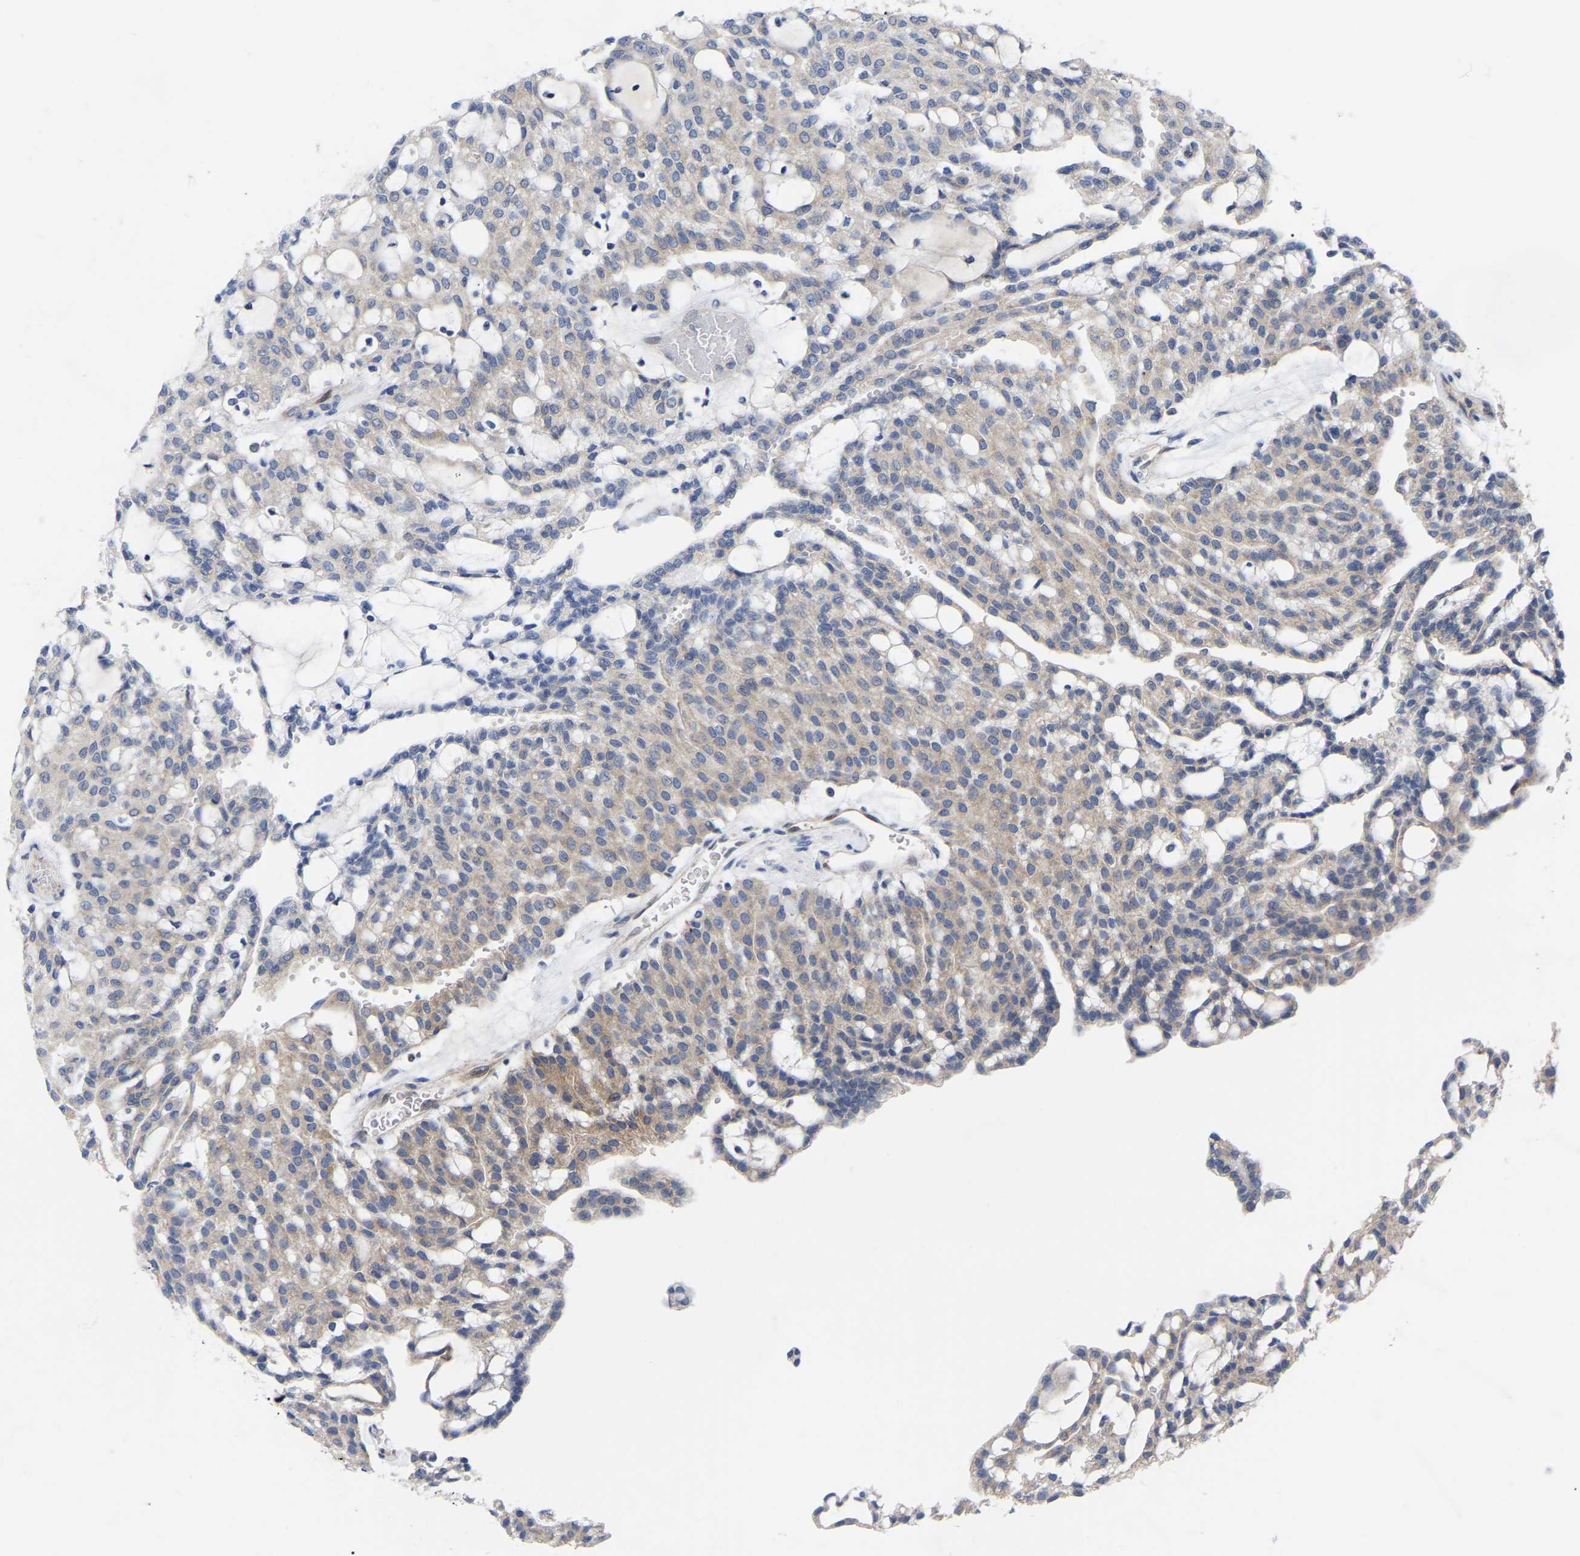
{"staining": {"intensity": "negative", "quantity": "none", "location": "none"}, "tissue": "renal cancer", "cell_type": "Tumor cells", "image_type": "cancer", "snomed": [{"axis": "morphology", "description": "Adenocarcinoma, NOS"}, {"axis": "topography", "description": "Kidney"}], "caption": "An immunohistochemistry (IHC) micrograph of renal adenocarcinoma is shown. There is no staining in tumor cells of renal adenocarcinoma.", "gene": "TCP1", "patient": {"sex": "male", "age": 63}}